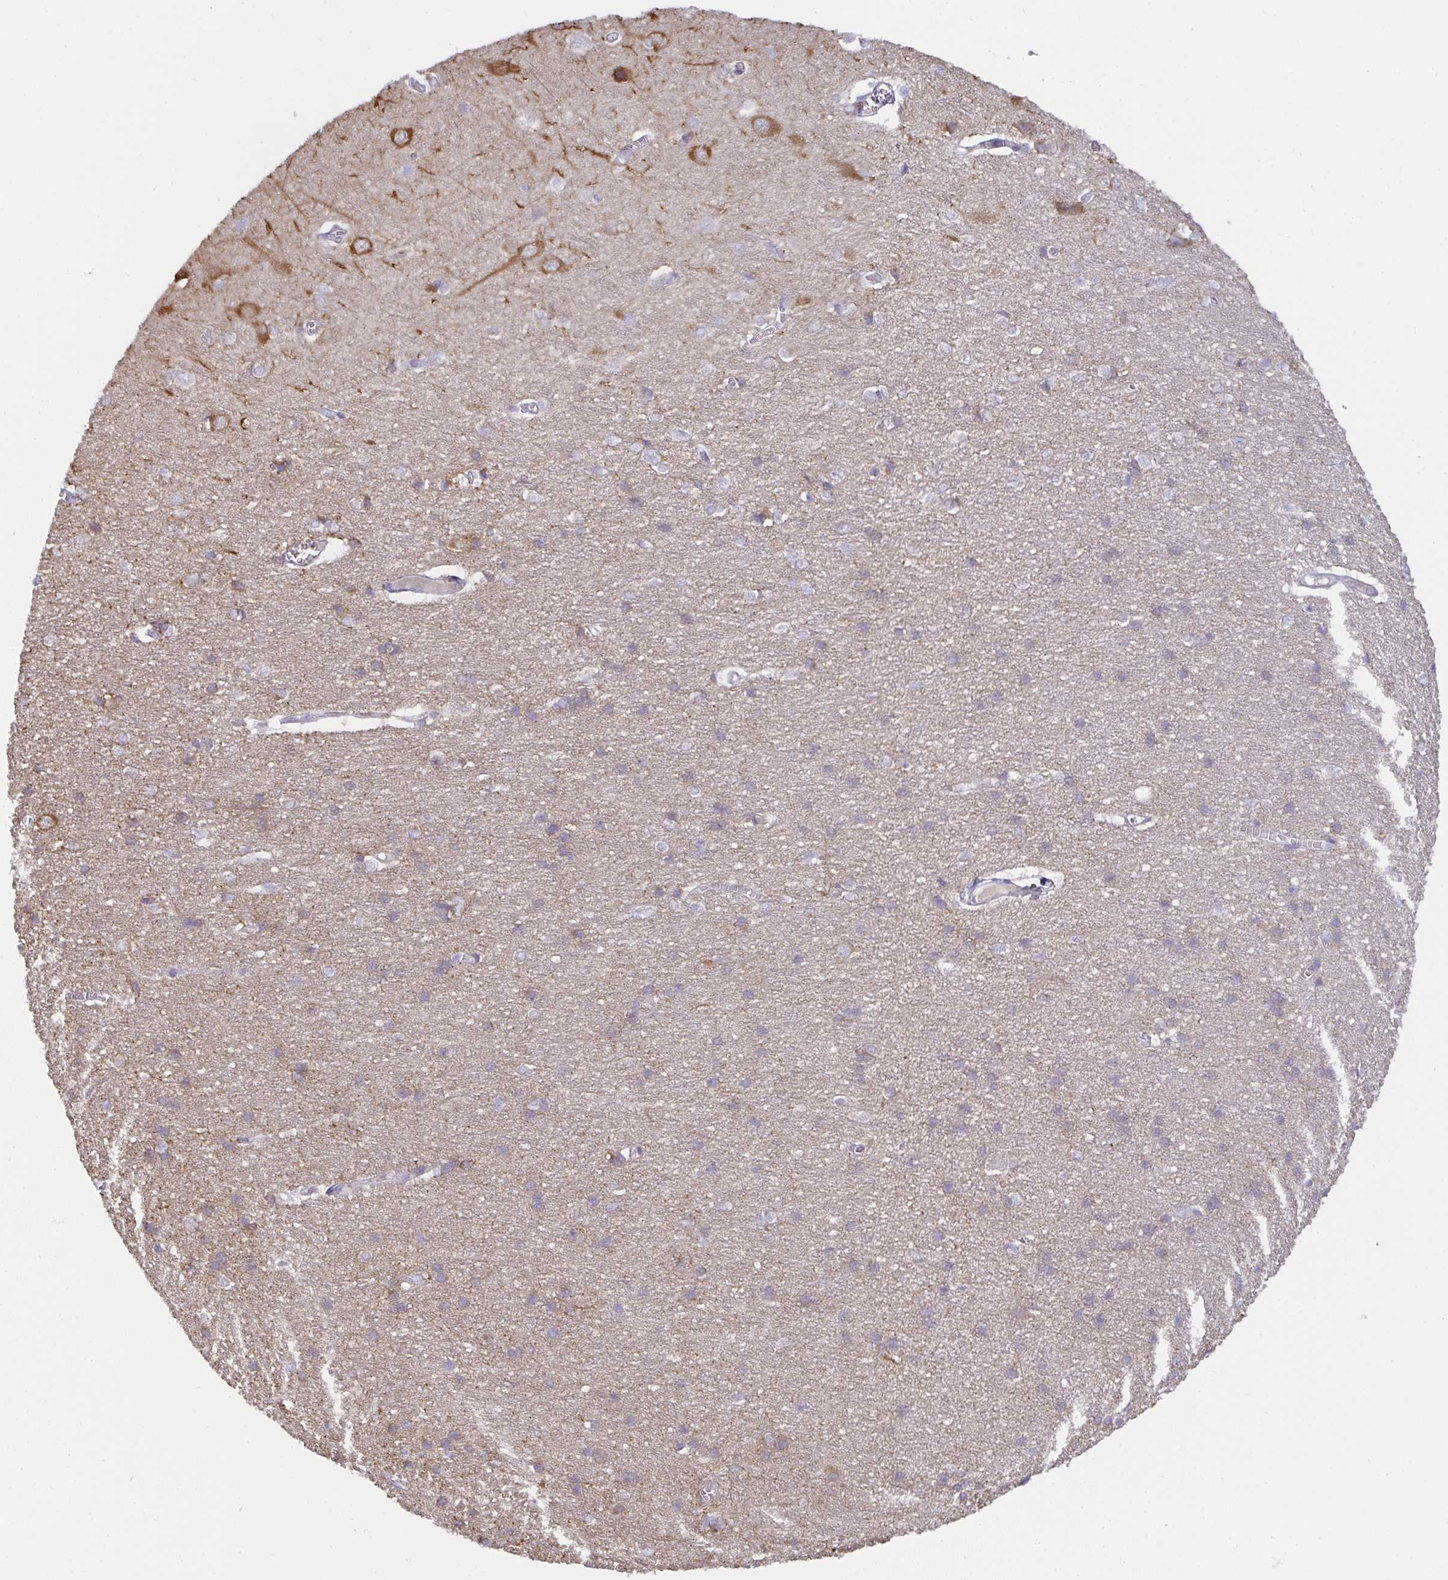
{"staining": {"intensity": "negative", "quantity": "none", "location": "none"}, "tissue": "cerebral cortex", "cell_type": "Endothelial cells", "image_type": "normal", "snomed": [{"axis": "morphology", "description": "Normal tissue, NOS"}, {"axis": "topography", "description": "Cerebral cortex"}], "caption": "DAB (3,3'-diaminobenzidine) immunohistochemical staining of normal cerebral cortex reveals no significant staining in endothelial cells. (Stains: DAB (3,3'-diaminobenzidine) IHC with hematoxylin counter stain, Microscopy: brightfield microscopy at high magnification).", "gene": "SHB", "patient": {"sex": "male", "age": 37}}